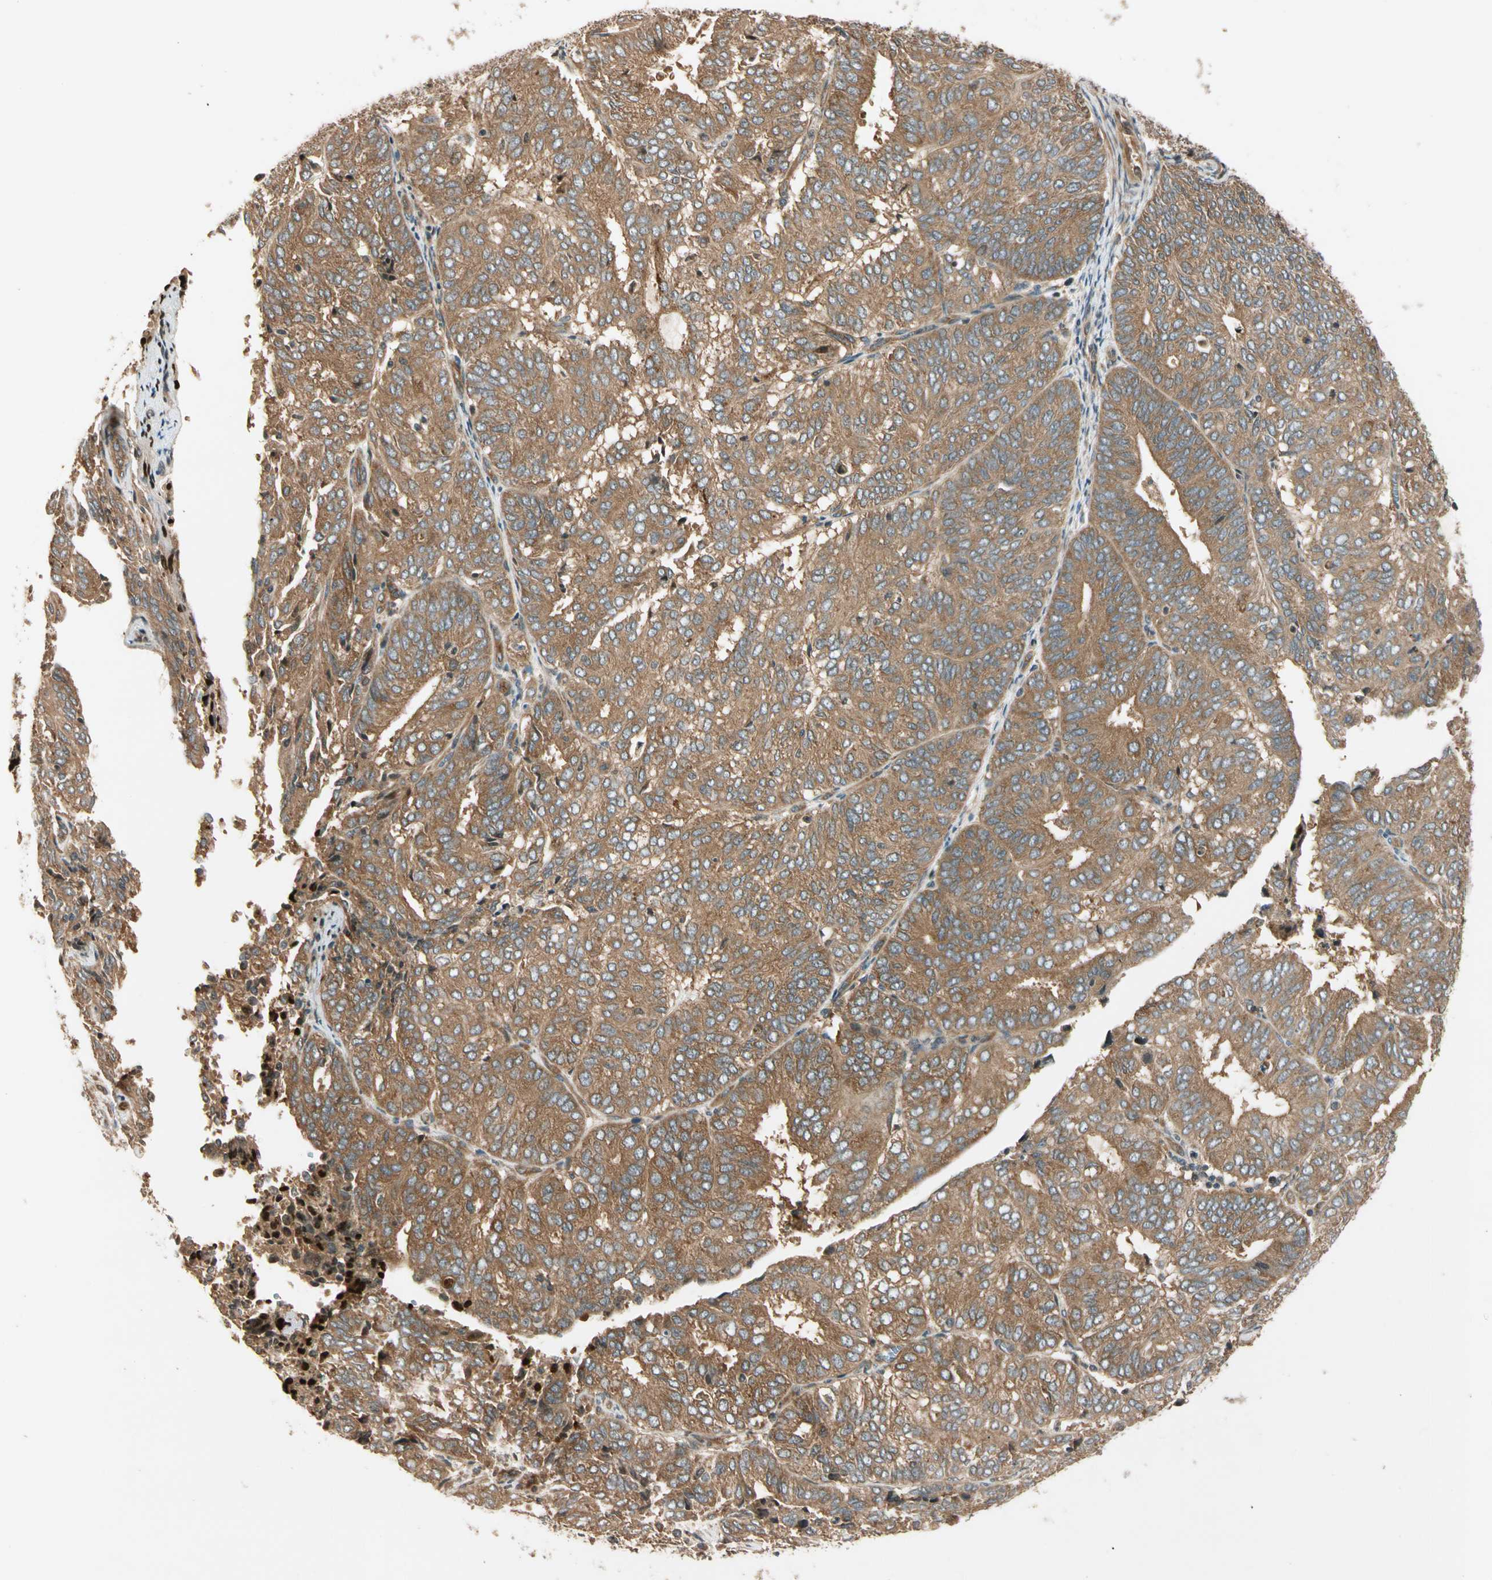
{"staining": {"intensity": "moderate", "quantity": ">75%", "location": "cytoplasmic/membranous"}, "tissue": "endometrial cancer", "cell_type": "Tumor cells", "image_type": "cancer", "snomed": [{"axis": "morphology", "description": "Adenocarcinoma, NOS"}, {"axis": "topography", "description": "Uterus"}], "caption": "Moderate cytoplasmic/membranous protein staining is present in approximately >75% of tumor cells in endometrial cancer (adenocarcinoma). The staining is performed using DAB (3,3'-diaminobenzidine) brown chromogen to label protein expression. The nuclei are counter-stained blue using hematoxylin.", "gene": "ROCK2", "patient": {"sex": "female", "age": 60}}